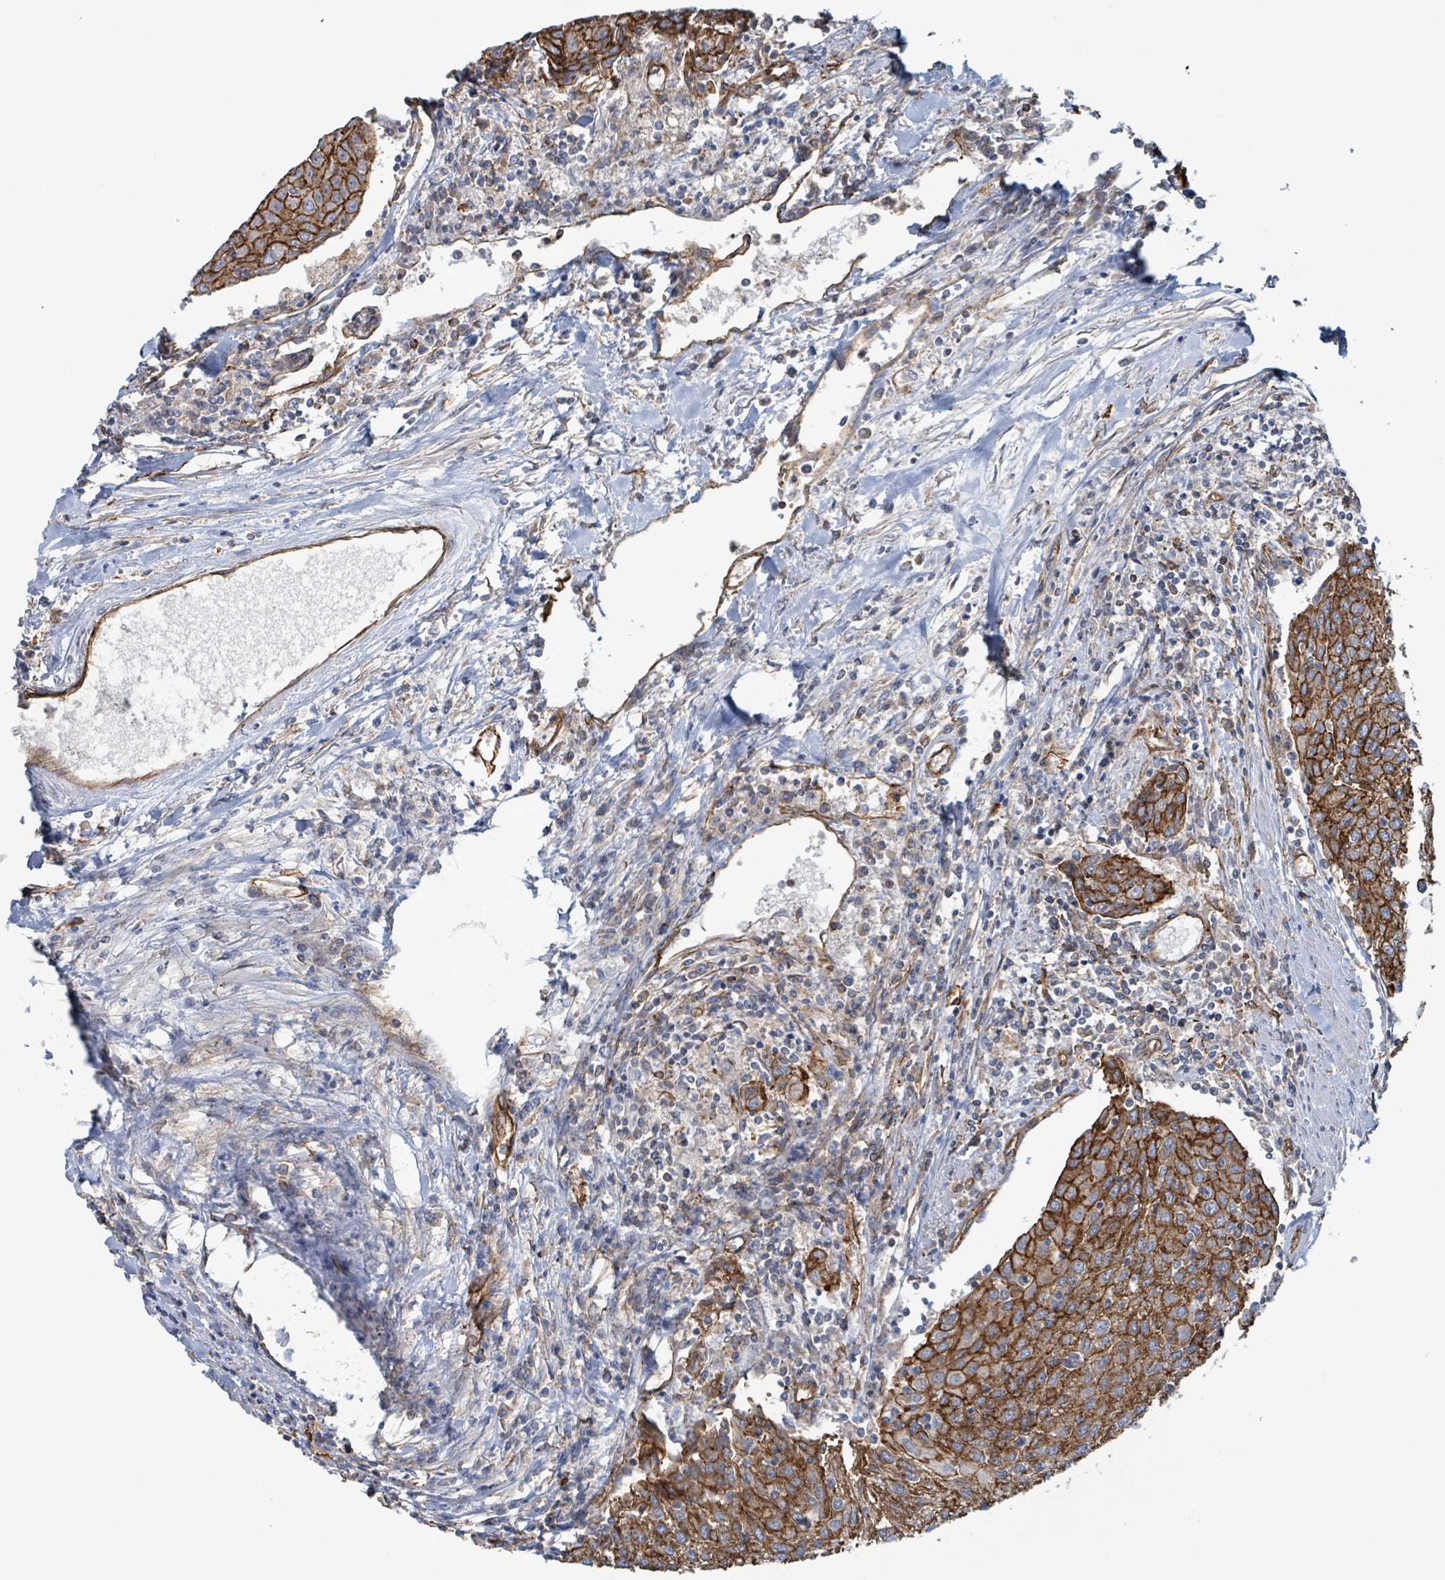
{"staining": {"intensity": "strong", "quantity": ">75%", "location": "cytoplasmic/membranous"}, "tissue": "urothelial cancer", "cell_type": "Tumor cells", "image_type": "cancer", "snomed": [{"axis": "morphology", "description": "Urothelial carcinoma, High grade"}, {"axis": "topography", "description": "Urinary bladder"}], "caption": "A high-resolution histopathology image shows immunohistochemistry staining of urothelial cancer, which reveals strong cytoplasmic/membranous expression in approximately >75% of tumor cells.", "gene": "LDOC1", "patient": {"sex": "female", "age": 85}}